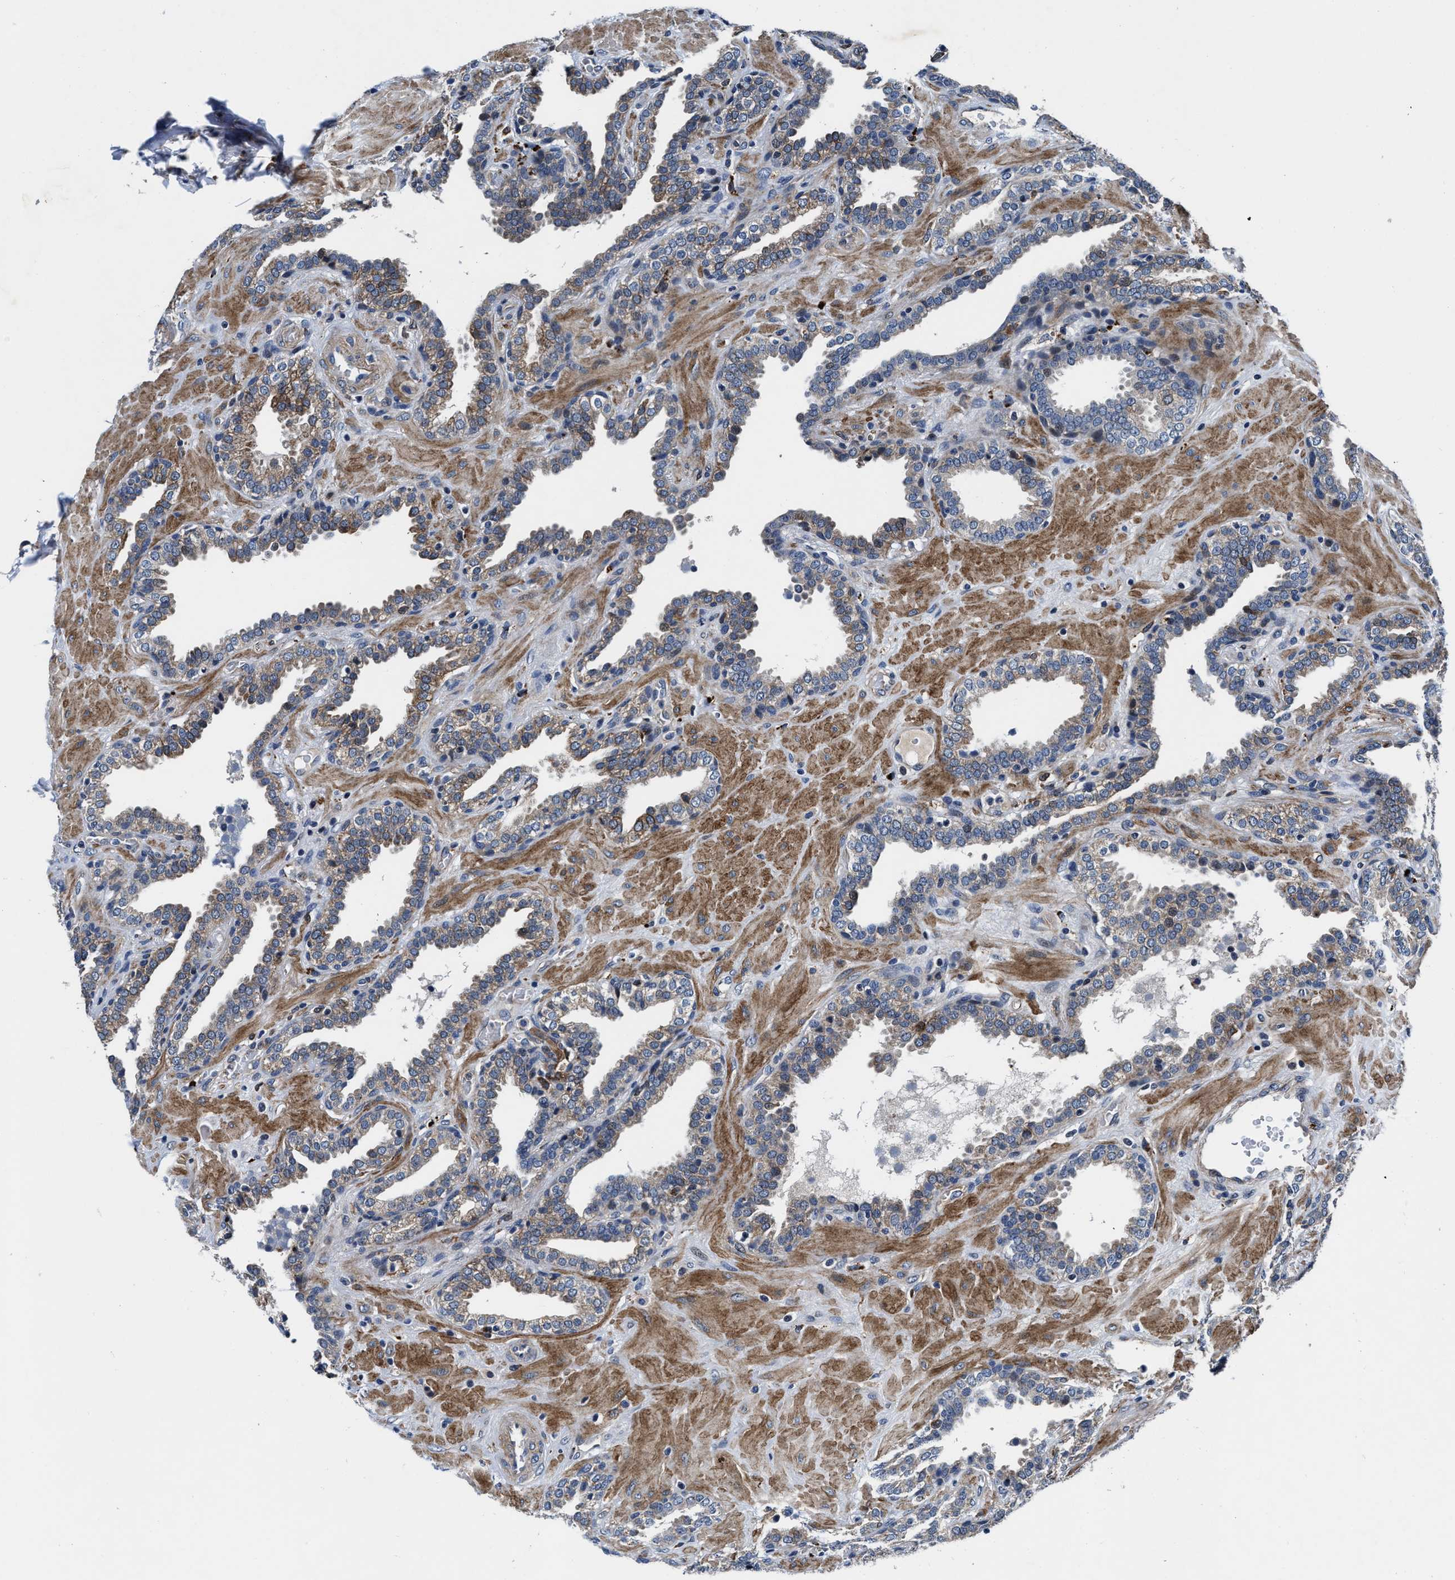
{"staining": {"intensity": "moderate", "quantity": ">75%", "location": "cytoplasmic/membranous"}, "tissue": "prostate", "cell_type": "Glandular cells", "image_type": "normal", "snomed": [{"axis": "morphology", "description": "Normal tissue, NOS"}, {"axis": "topography", "description": "Prostate"}], "caption": "Immunohistochemical staining of normal human prostate exhibits medium levels of moderate cytoplasmic/membranous expression in about >75% of glandular cells. The staining is performed using DAB brown chromogen to label protein expression. The nuclei are counter-stained blue using hematoxylin.", "gene": "C2orf66", "patient": {"sex": "male", "age": 51}}